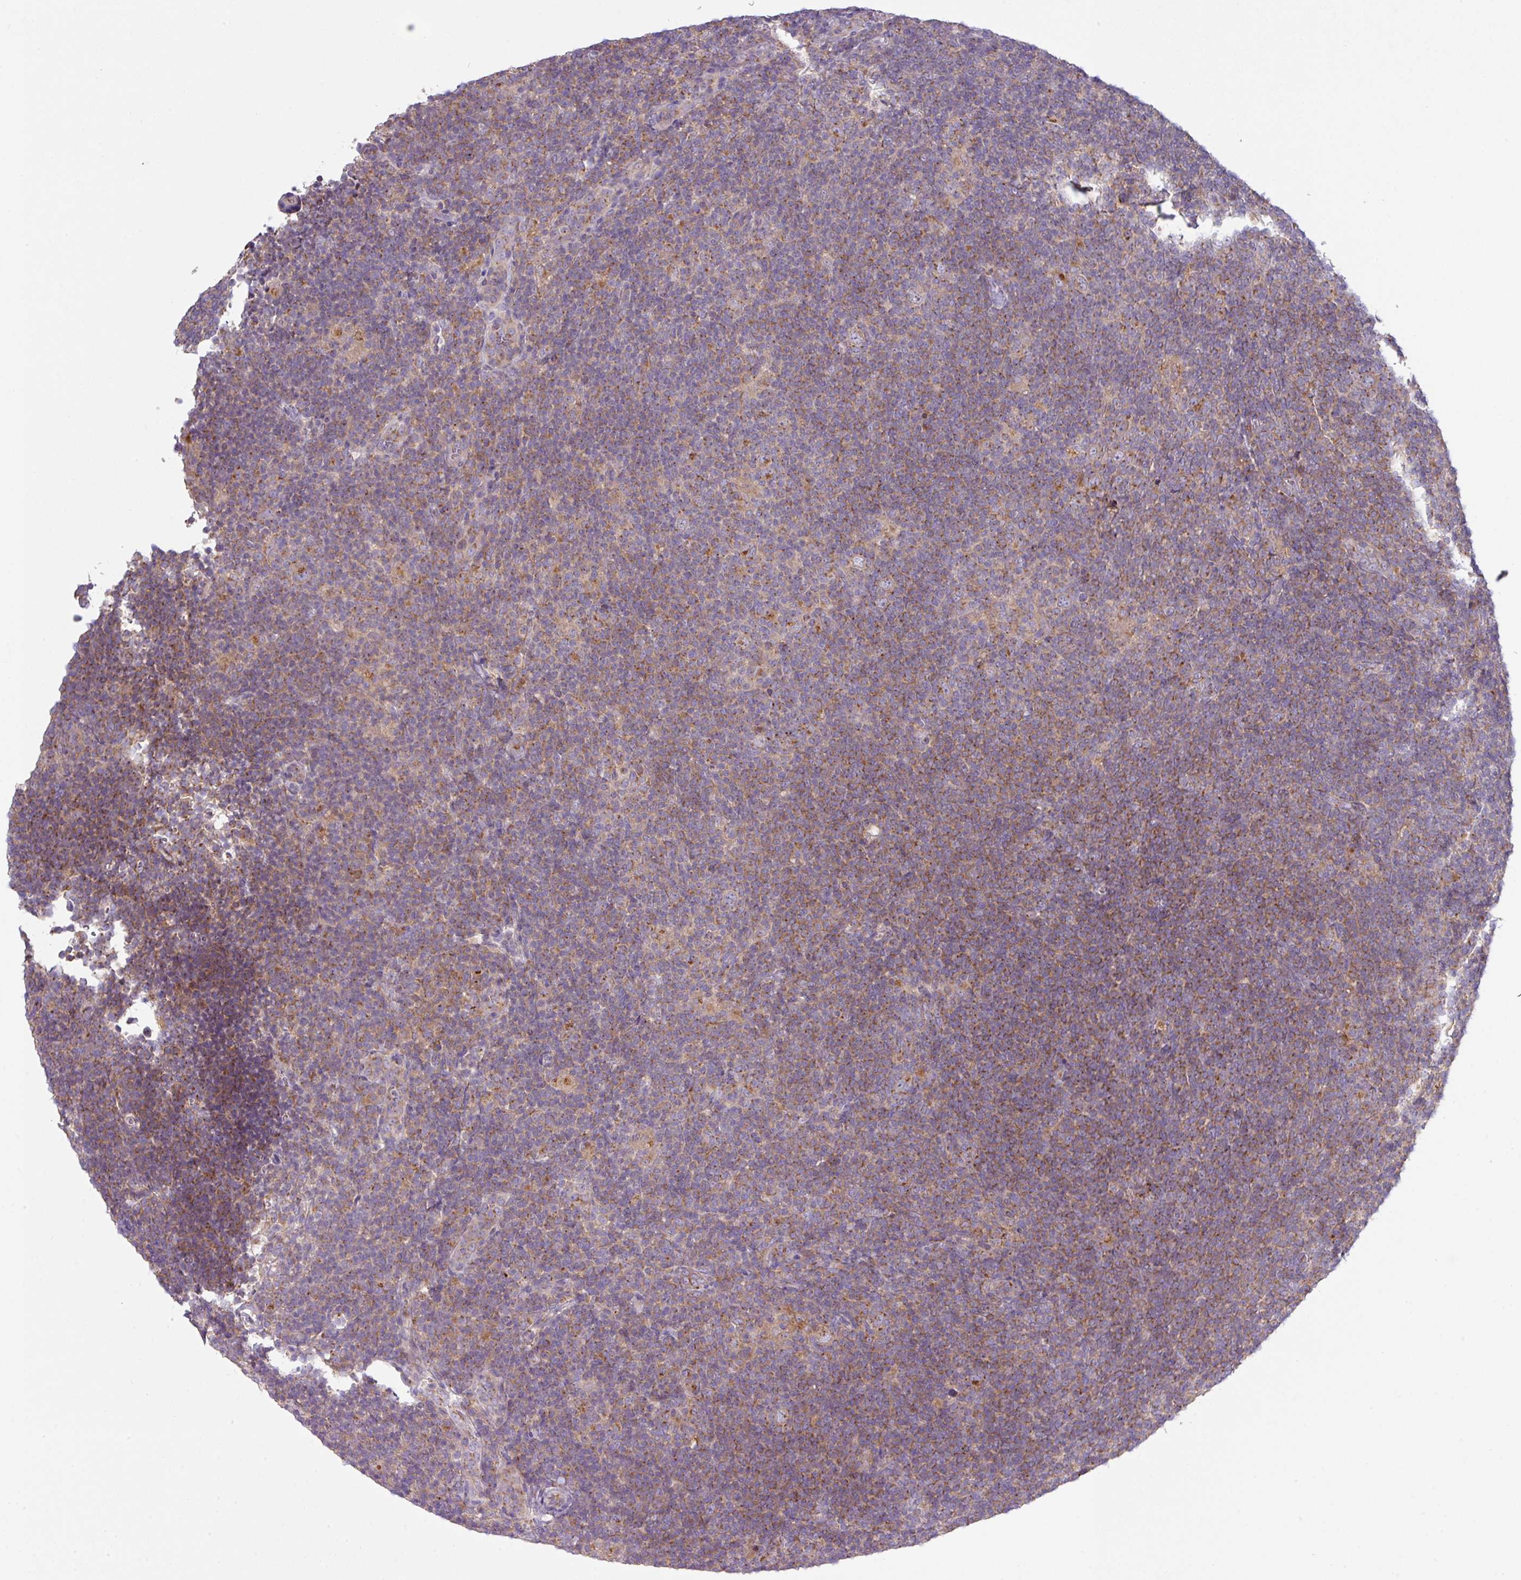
{"staining": {"intensity": "weak", "quantity": "<25%", "location": "cytoplasmic/membranous"}, "tissue": "lymphoma", "cell_type": "Tumor cells", "image_type": "cancer", "snomed": [{"axis": "morphology", "description": "Hodgkin's disease, NOS"}, {"axis": "topography", "description": "Lymph node"}], "caption": "This is a micrograph of IHC staining of lymphoma, which shows no expression in tumor cells.", "gene": "VTI1A", "patient": {"sex": "female", "age": 57}}